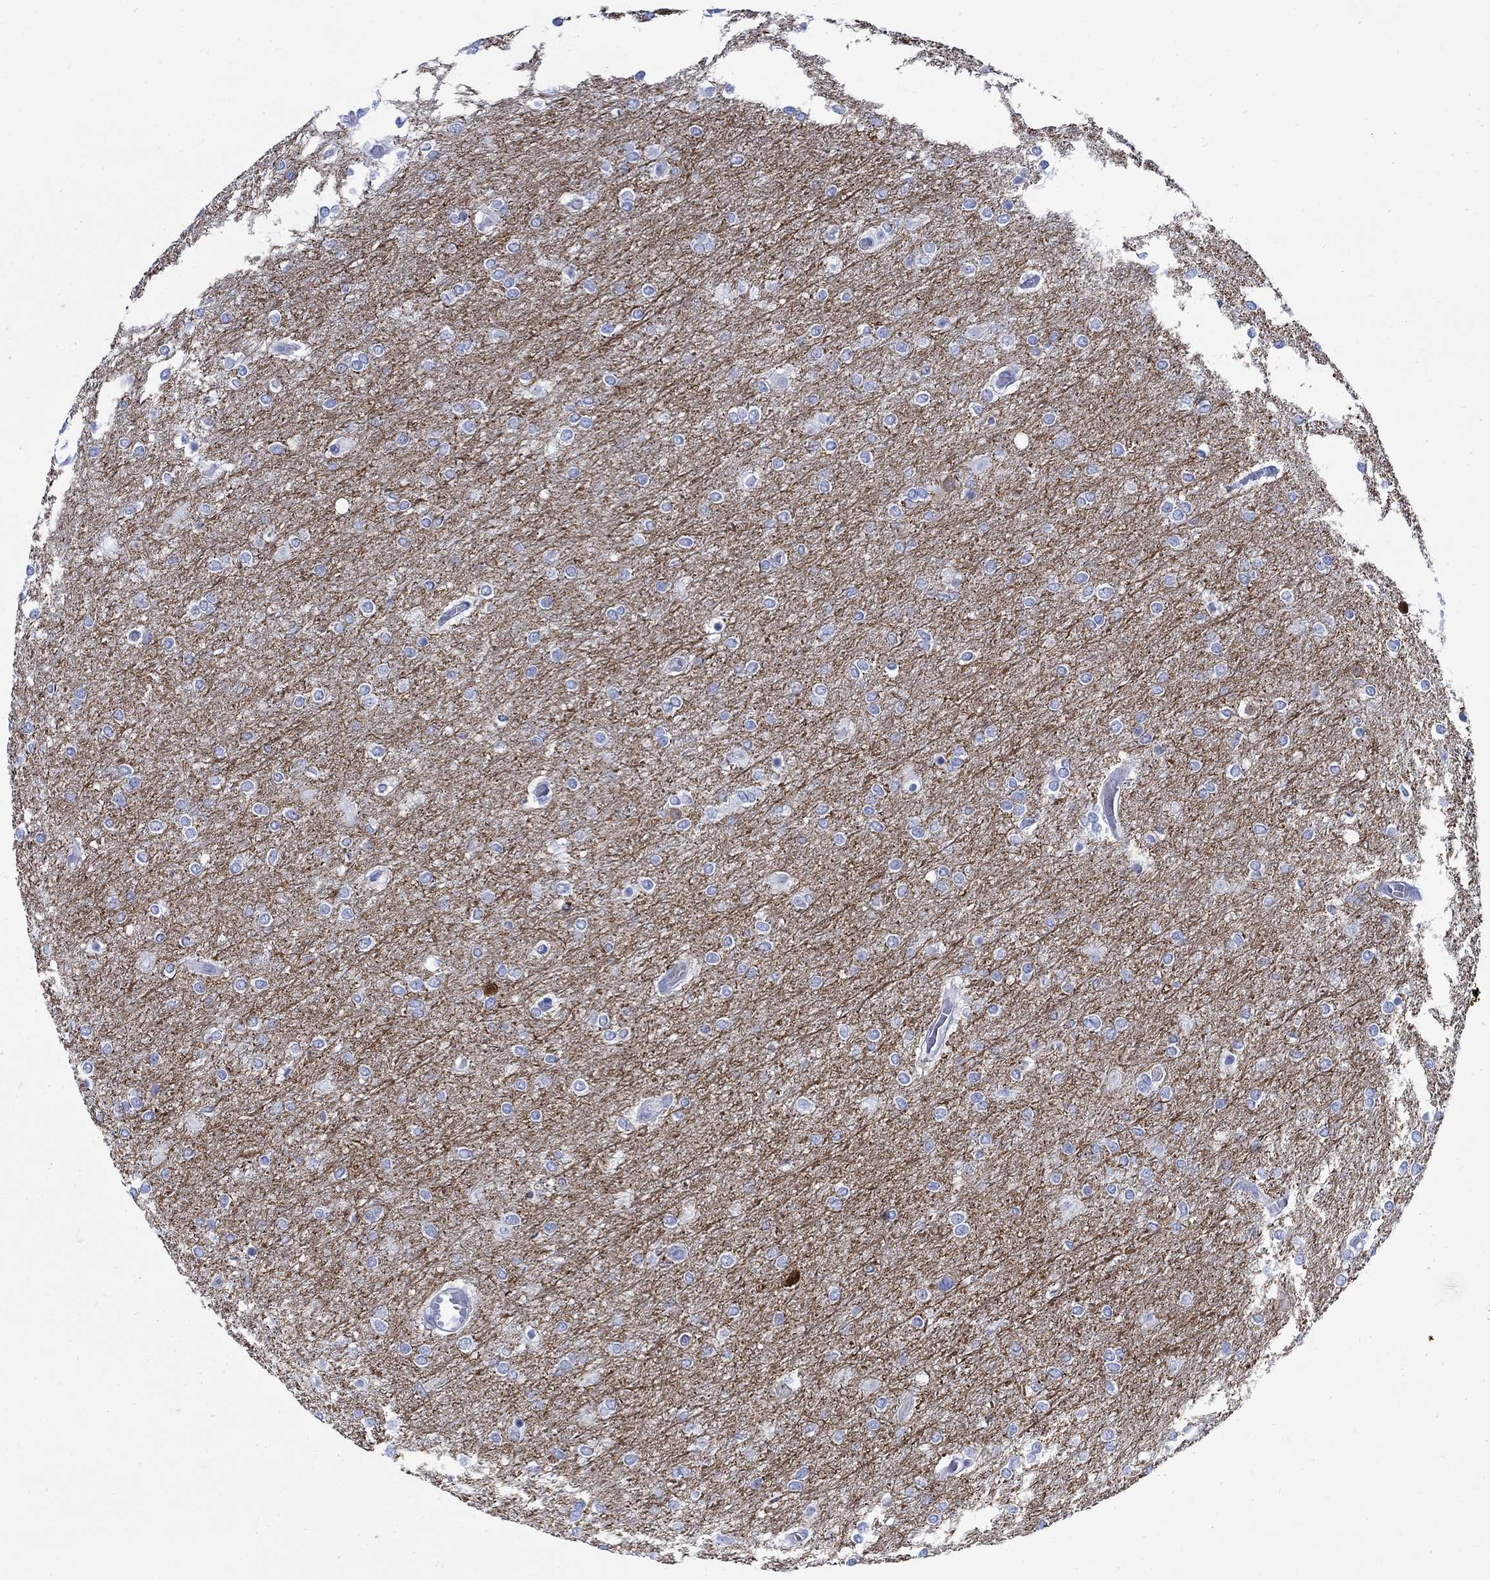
{"staining": {"intensity": "negative", "quantity": "none", "location": "none"}, "tissue": "glioma", "cell_type": "Tumor cells", "image_type": "cancer", "snomed": [{"axis": "morphology", "description": "Glioma, malignant, High grade"}, {"axis": "topography", "description": "Brain"}], "caption": "Photomicrograph shows no significant protein positivity in tumor cells of malignant high-grade glioma.", "gene": "CPLX2", "patient": {"sex": "female", "age": 61}}